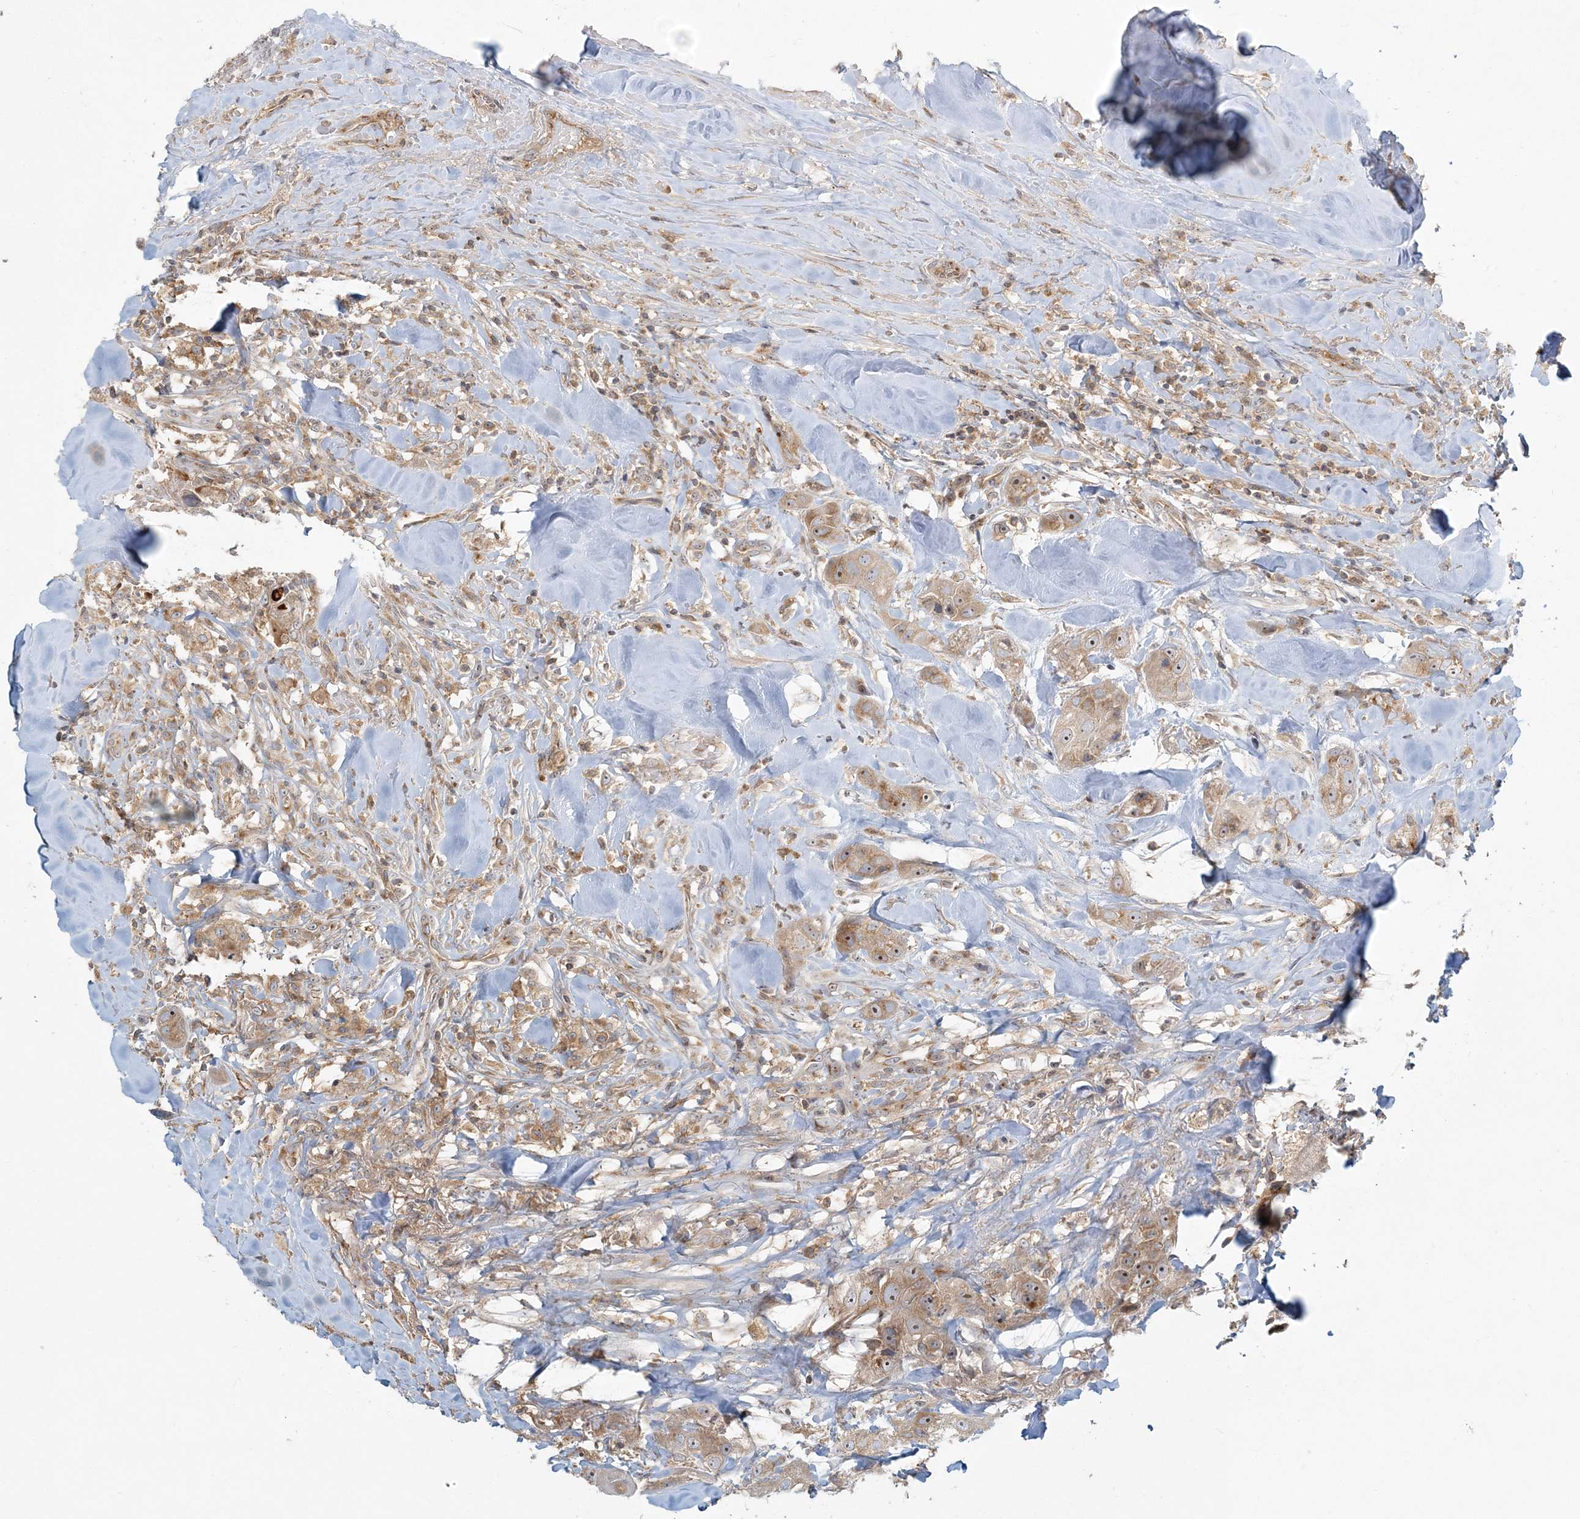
{"staining": {"intensity": "moderate", "quantity": ">75%", "location": "cytoplasmic/membranous,nuclear"}, "tissue": "head and neck cancer", "cell_type": "Tumor cells", "image_type": "cancer", "snomed": [{"axis": "morphology", "description": "Normal tissue, NOS"}, {"axis": "morphology", "description": "Squamous cell carcinoma, NOS"}, {"axis": "topography", "description": "Skeletal muscle"}, {"axis": "topography", "description": "Head-Neck"}], "caption": "Head and neck cancer stained with a brown dye reveals moderate cytoplasmic/membranous and nuclear positive expression in approximately >75% of tumor cells.", "gene": "AP1AR", "patient": {"sex": "male", "age": 51}}